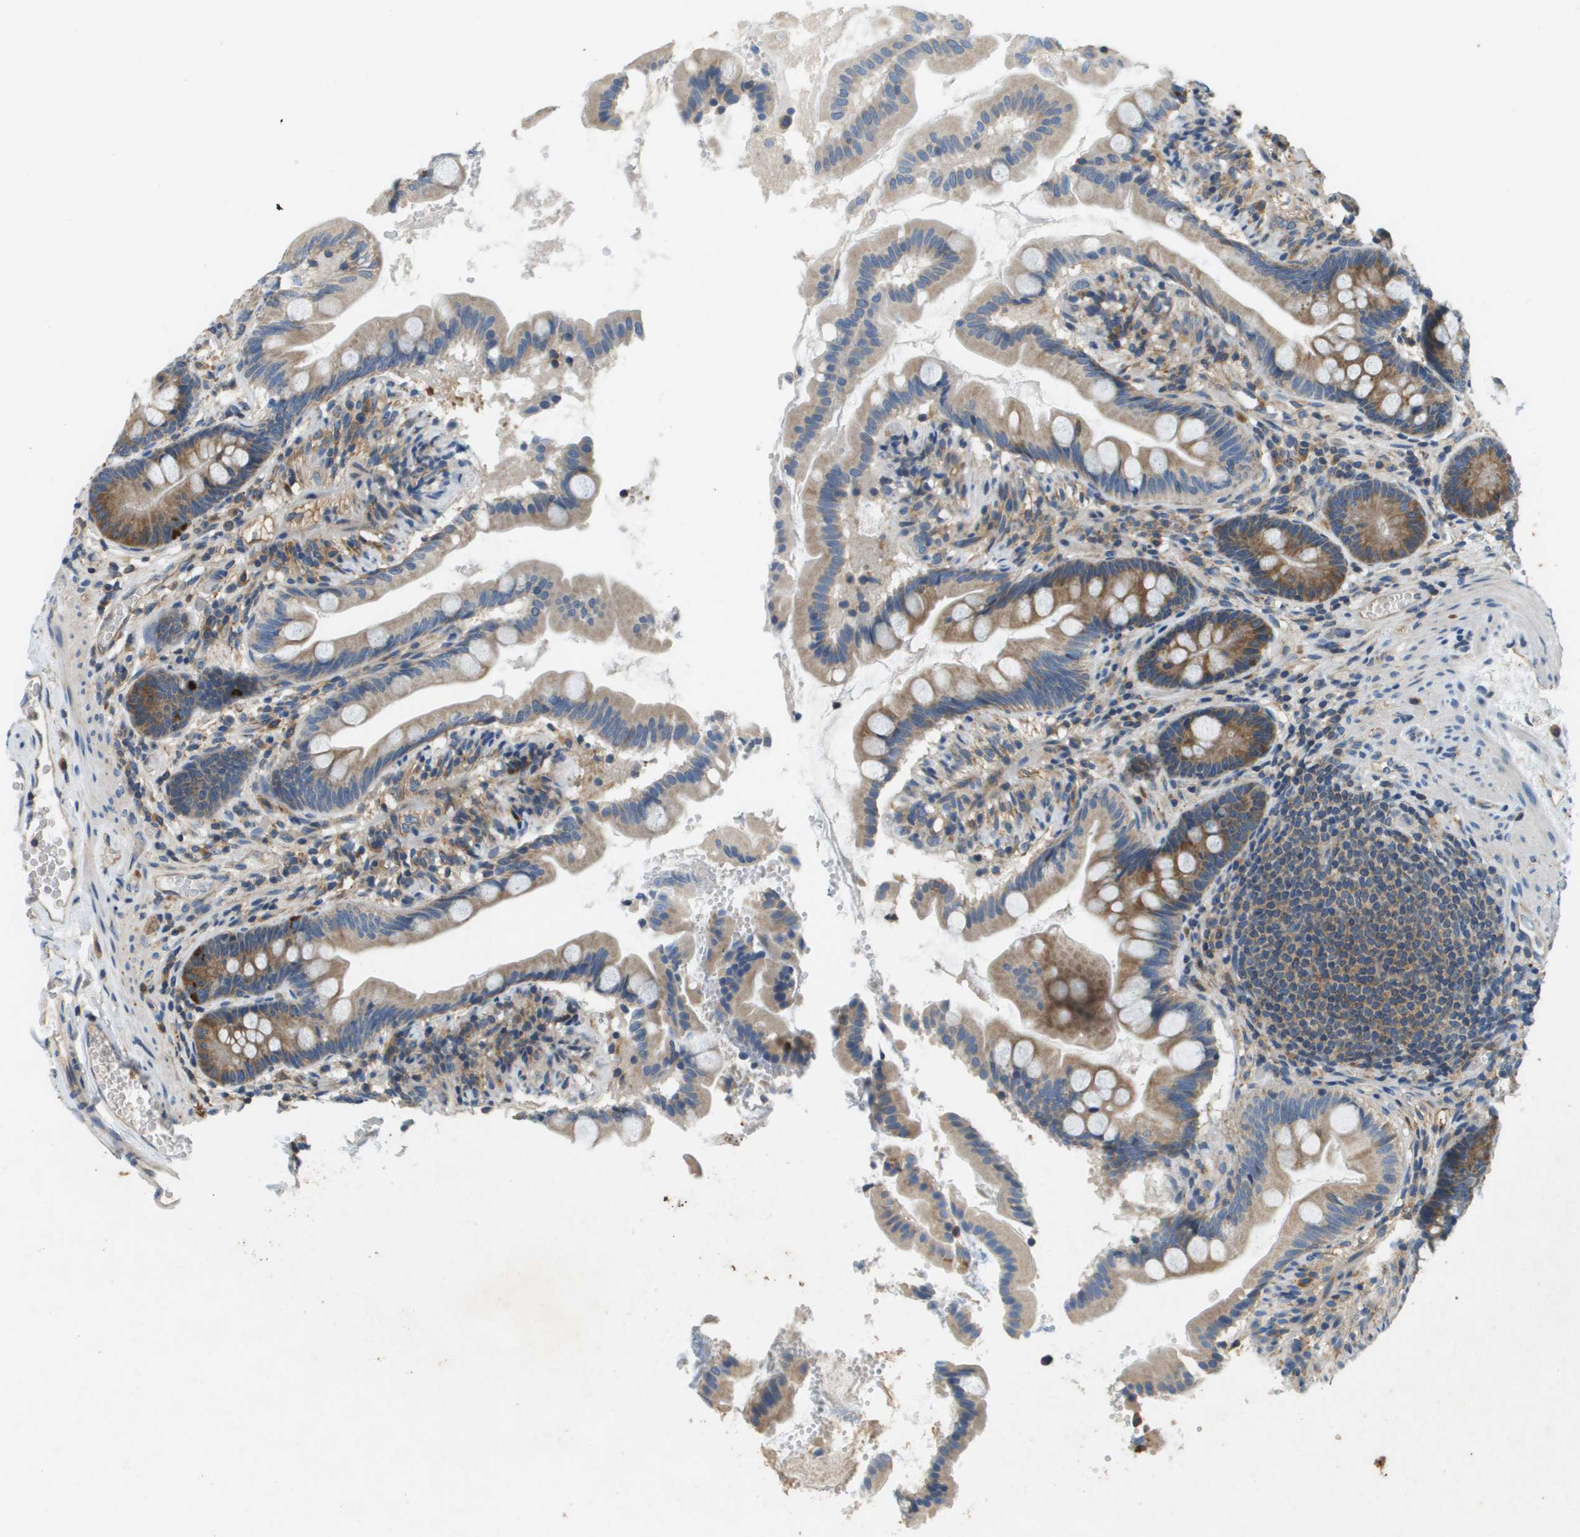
{"staining": {"intensity": "moderate", "quantity": ">75%", "location": "cytoplasmic/membranous"}, "tissue": "small intestine", "cell_type": "Glandular cells", "image_type": "normal", "snomed": [{"axis": "morphology", "description": "Normal tissue, NOS"}, {"axis": "topography", "description": "Small intestine"}], "caption": "A brown stain labels moderate cytoplasmic/membranous positivity of a protein in glandular cells of benign human small intestine.", "gene": "SAMSN1", "patient": {"sex": "female", "age": 56}}